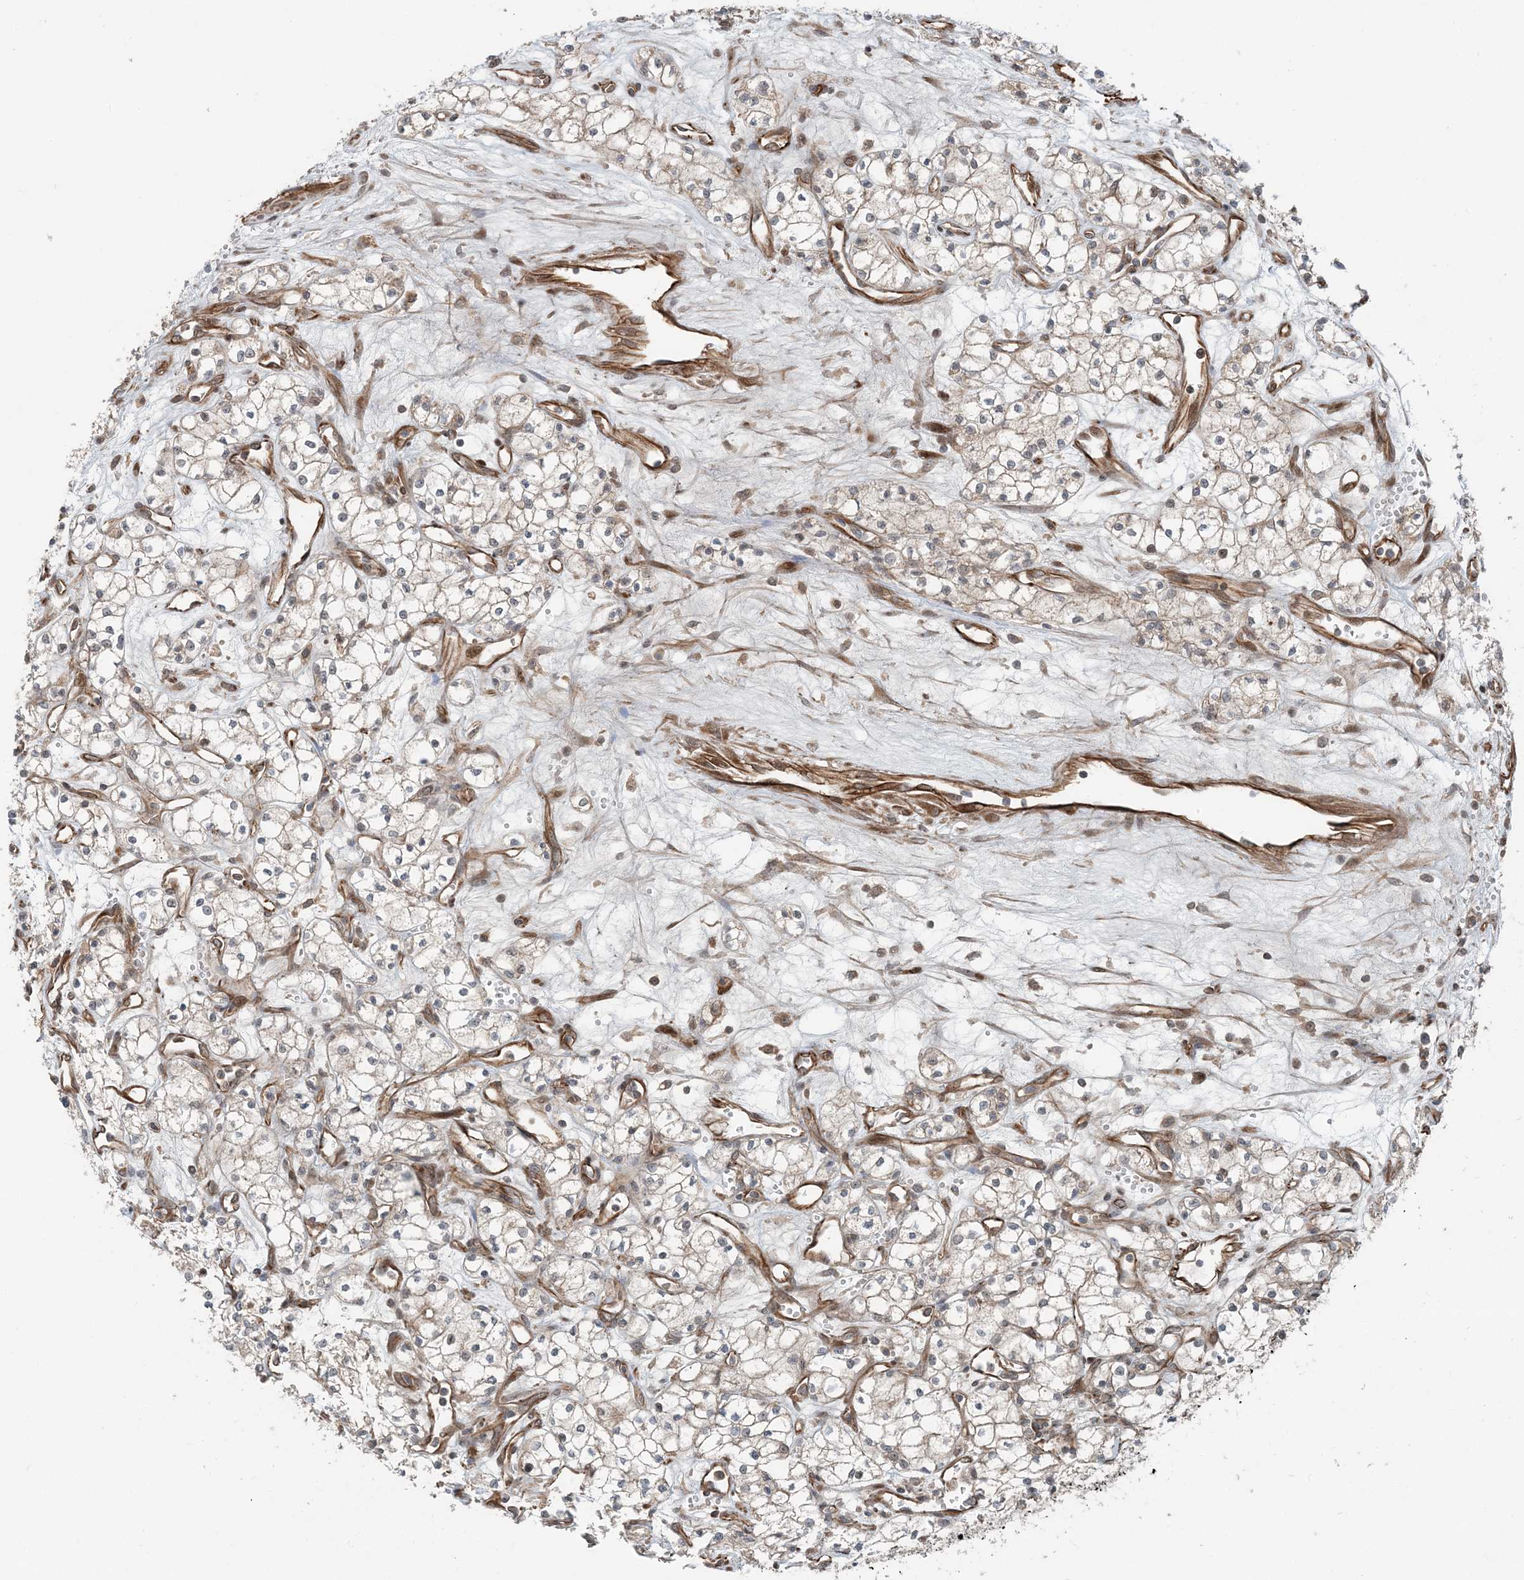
{"staining": {"intensity": "negative", "quantity": "none", "location": "none"}, "tissue": "renal cancer", "cell_type": "Tumor cells", "image_type": "cancer", "snomed": [{"axis": "morphology", "description": "Adenocarcinoma, NOS"}, {"axis": "topography", "description": "Kidney"}], "caption": "Immunohistochemical staining of human renal cancer (adenocarcinoma) displays no significant staining in tumor cells.", "gene": "EDEM2", "patient": {"sex": "male", "age": 59}}